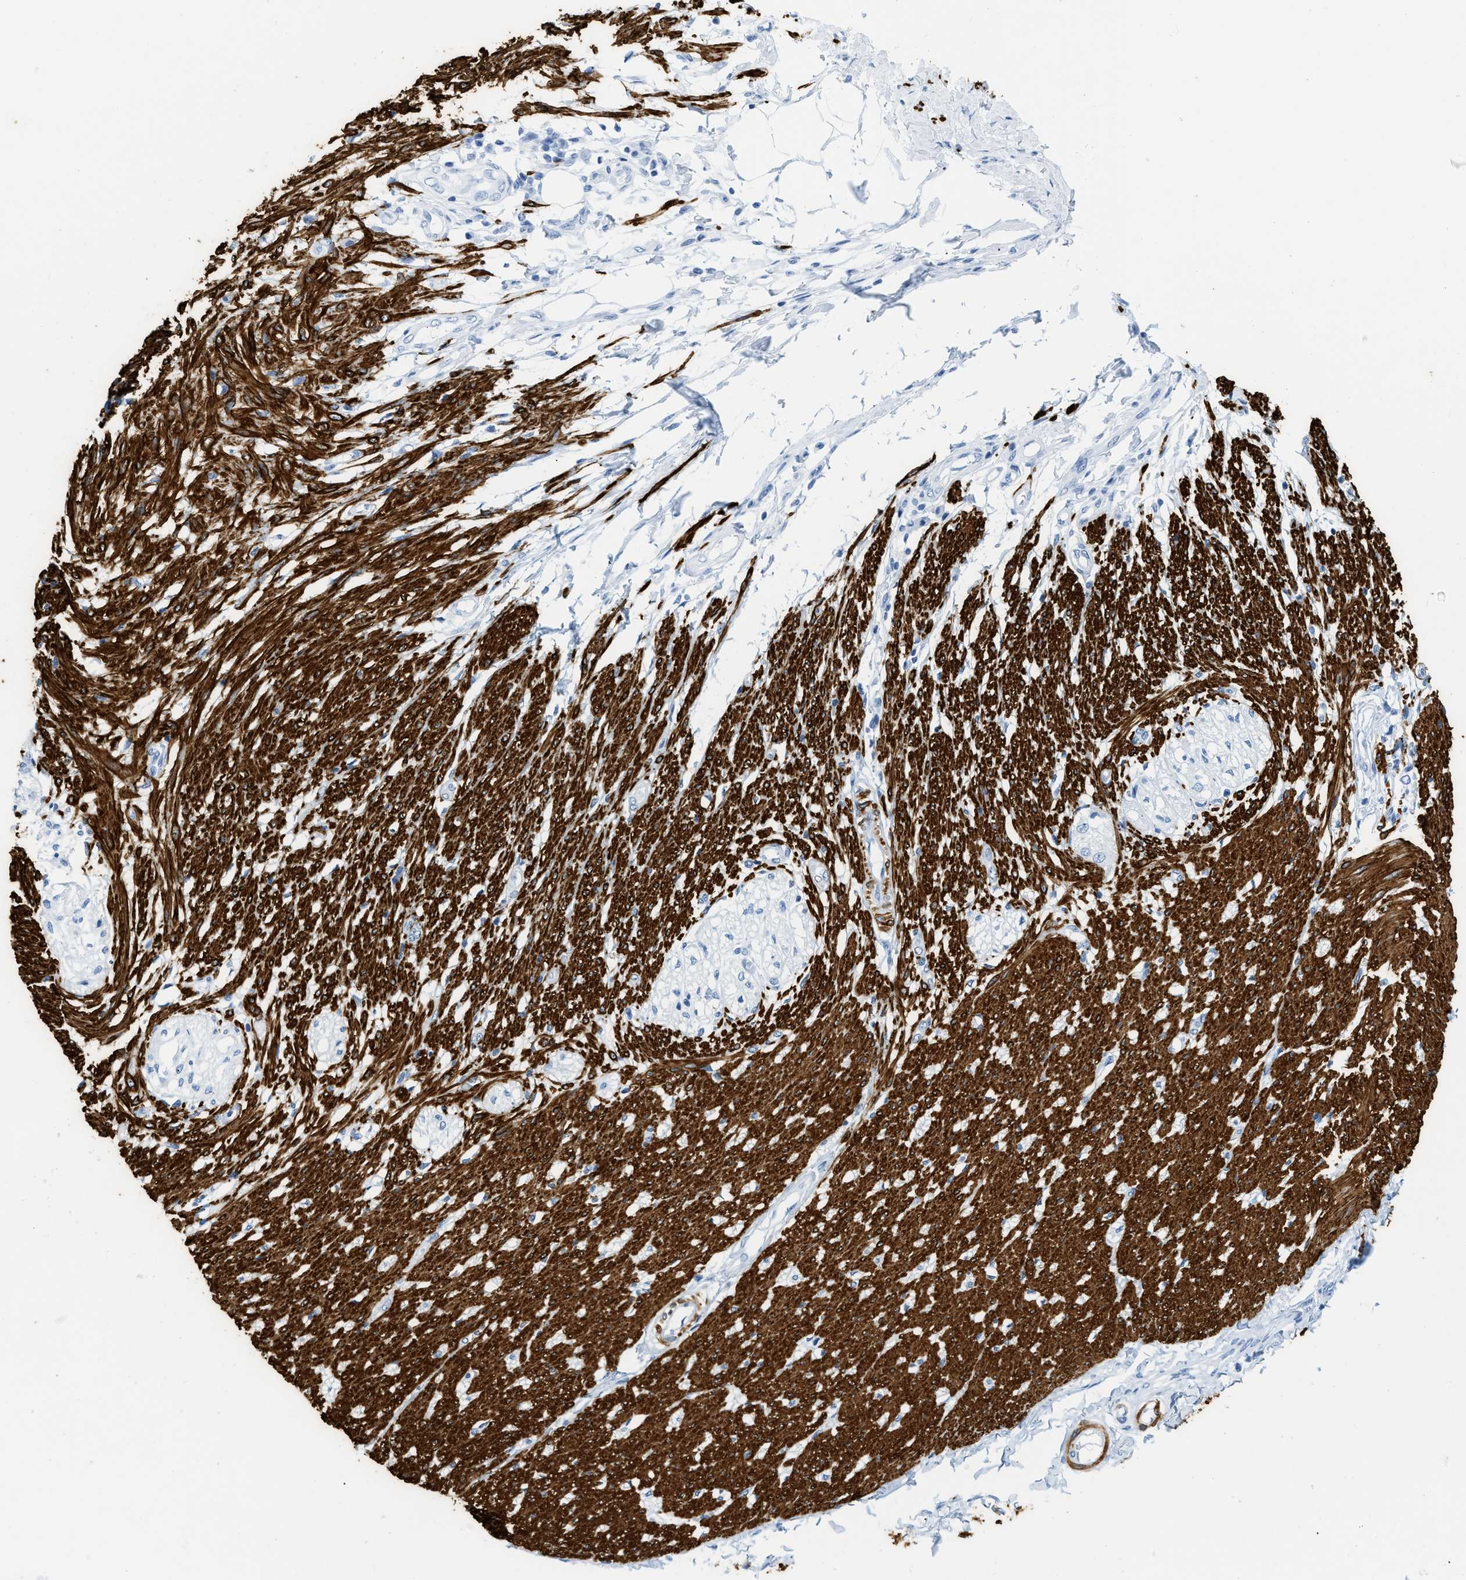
{"staining": {"intensity": "strong", "quantity": ">75%", "location": "cytoplasmic/membranous"}, "tissue": "smooth muscle", "cell_type": "Smooth muscle cells", "image_type": "normal", "snomed": [{"axis": "morphology", "description": "Normal tissue, NOS"}, {"axis": "morphology", "description": "Adenocarcinoma, NOS"}, {"axis": "topography", "description": "Colon"}, {"axis": "topography", "description": "Peripheral nerve tissue"}], "caption": "Protein staining demonstrates strong cytoplasmic/membranous staining in about >75% of smooth muscle cells in normal smooth muscle. The staining is performed using DAB brown chromogen to label protein expression. The nuclei are counter-stained blue using hematoxylin.", "gene": "DES", "patient": {"sex": "male", "age": 14}}